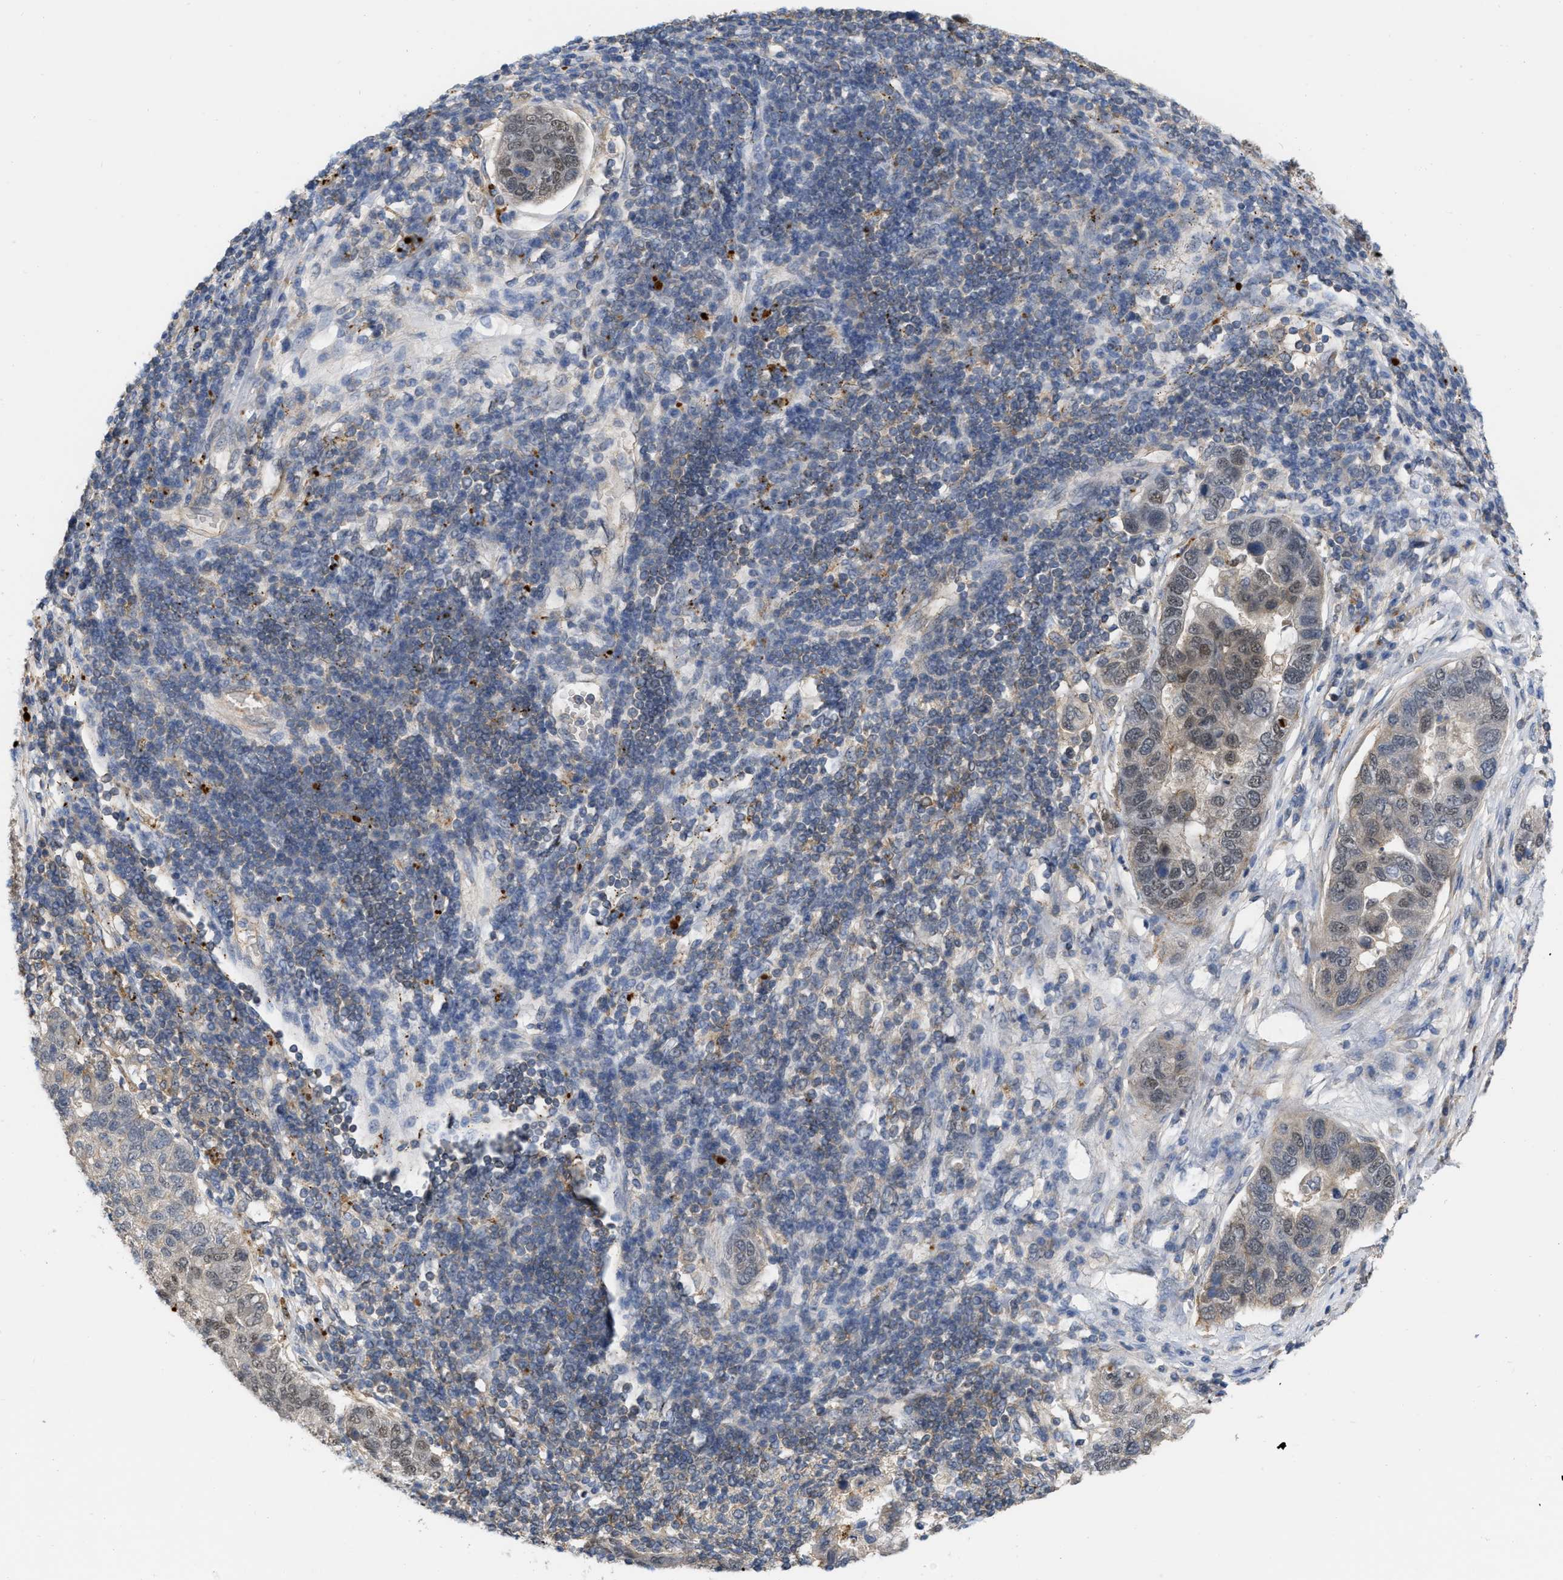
{"staining": {"intensity": "weak", "quantity": "<25%", "location": "nuclear"}, "tissue": "pancreatic cancer", "cell_type": "Tumor cells", "image_type": "cancer", "snomed": [{"axis": "morphology", "description": "Adenocarcinoma, NOS"}, {"axis": "topography", "description": "Pancreas"}], "caption": "High magnification brightfield microscopy of pancreatic adenocarcinoma stained with DAB (3,3'-diaminobenzidine) (brown) and counterstained with hematoxylin (blue): tumor cells show no significant staining. (DAB IHC, high magnification).", "gene": "NAPEPLD", "patient": {"sex": "female", "age": 61}}